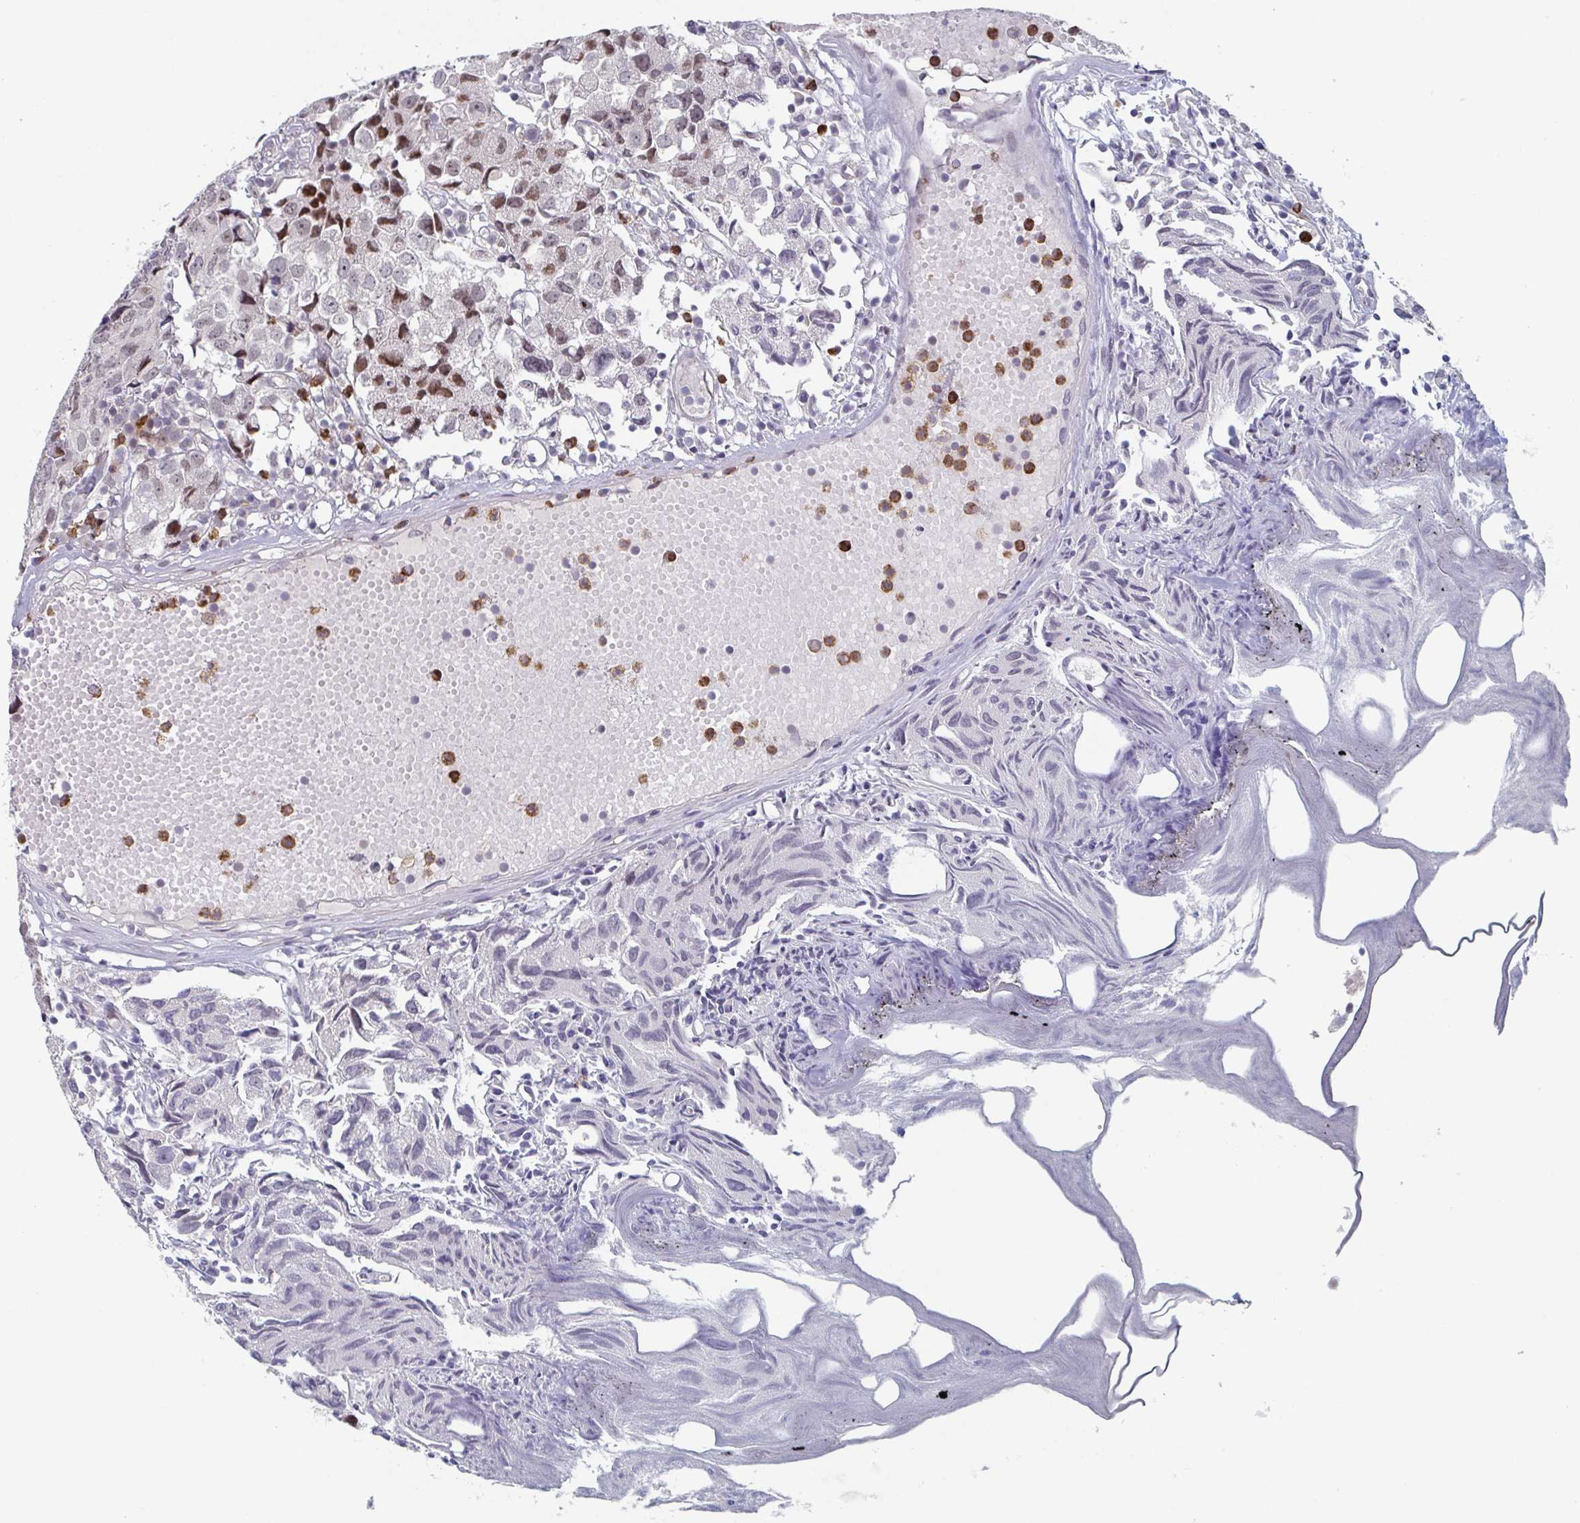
{"staining": {"intensity": "moderate", "quantity": "<25%", "location": "nuclear"}, "tissue": "urothelial cancer", "cell_type": "Tumor cells", "image_type": "cancer", "snomed": [{"axis": "morphology", "description": "Urothelial carcinoma, High grade"}, {"axis": "topography", "description": "Urinary bladder"}], "caption": "There is low levels of moderate nuclear expression in tumor cells of high-grade urothelial carcinoma, as demonstrated by immunohistochemical staining (brown color).", "gene": "RNF212", "patient": {"sex": "female", "age": 75}}